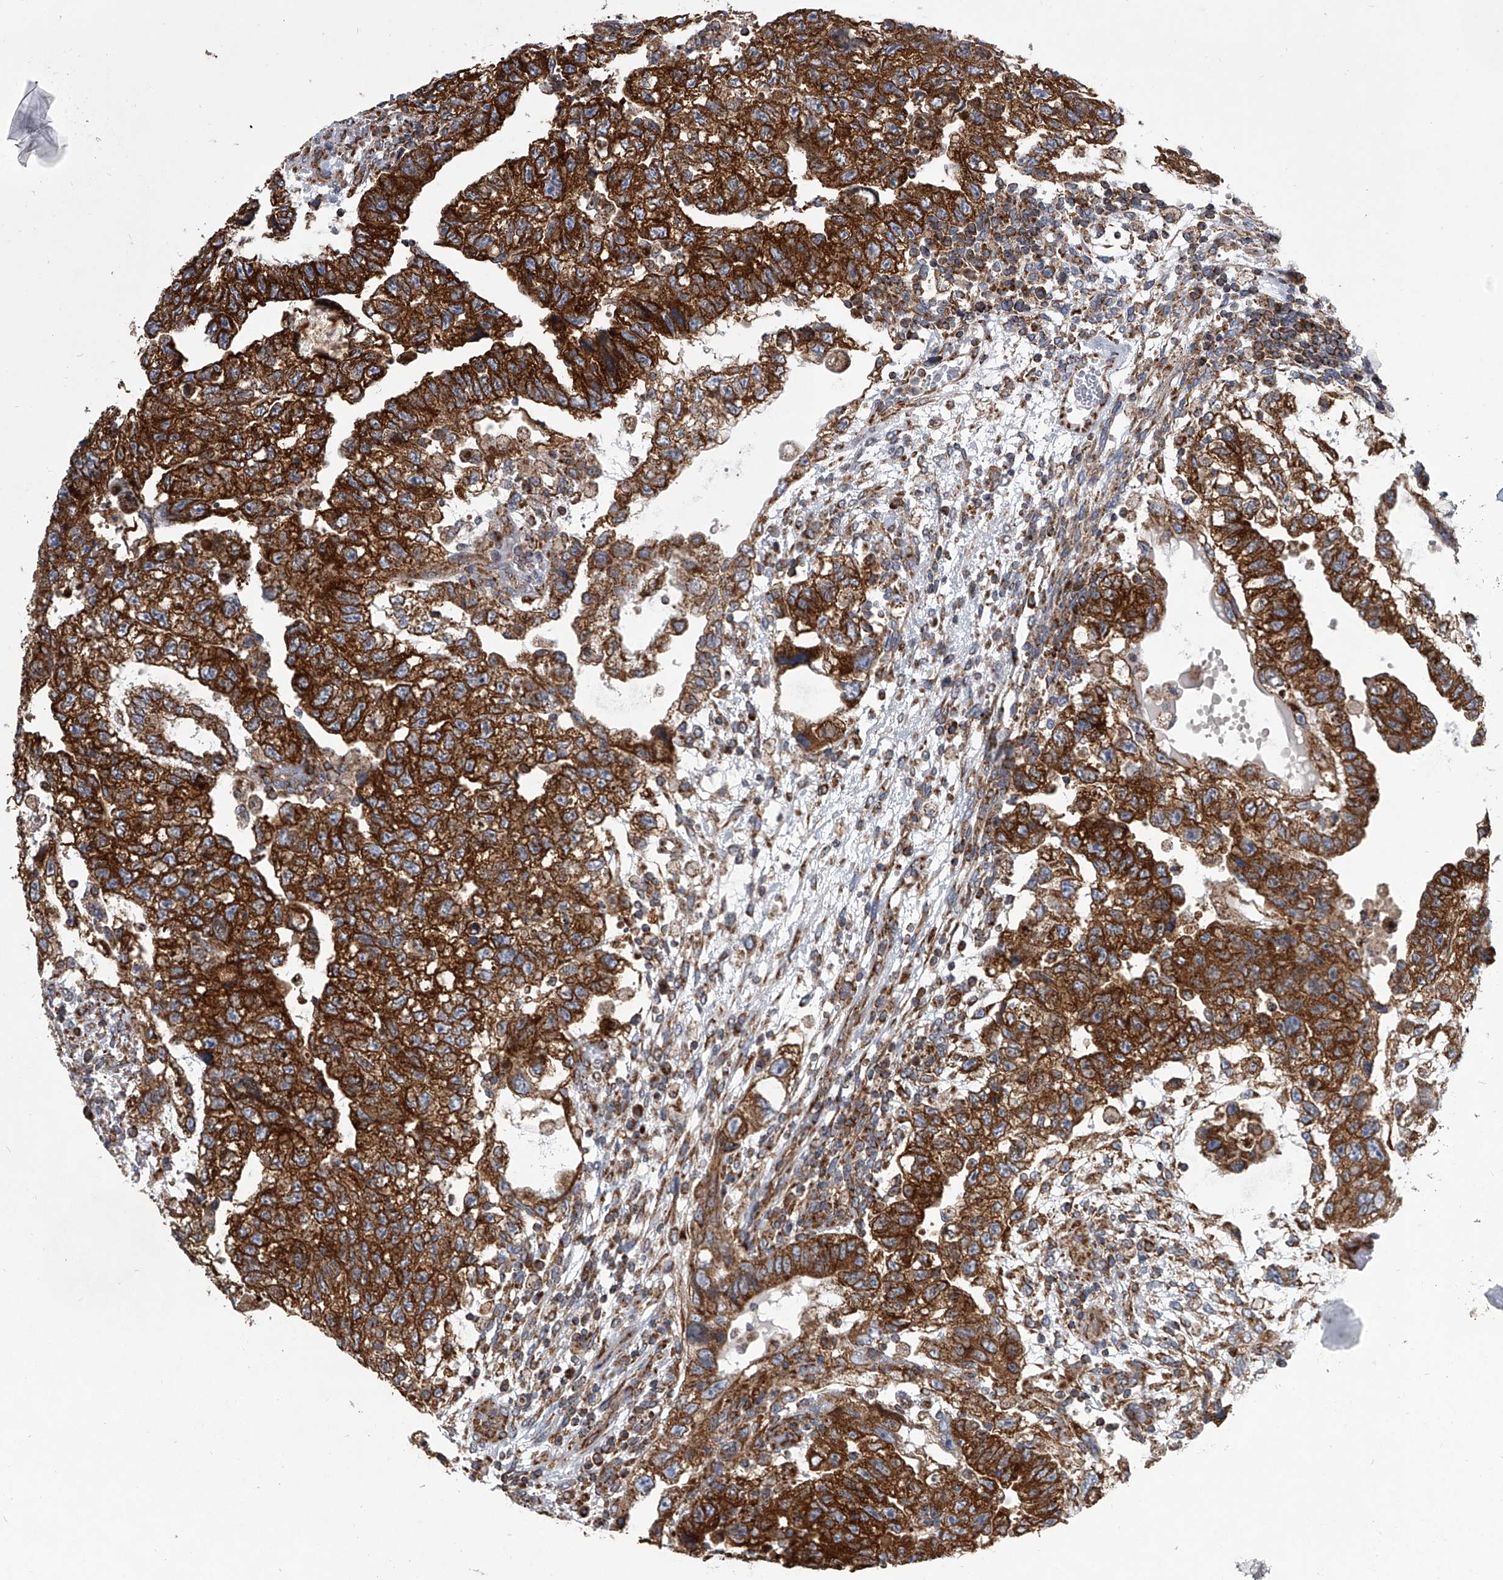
{"staining": {"intensity": "strong", "quantity": ">75%", "location": "cytoplasmic/membranous"}, "tissue": "testis cancer", "cell_type": "Tumor cells", "image_type": "cancer", "snomed": [{"axis": "morphology", "description": "Carcinoma, Embryonal, NOS"}, {"axis": "topography", "description": "Testis"}], "caption": "This is a photomicrograph of IHC staining of testis embryonal carcinoma, which shows strong staining in the cytoplasmic/membranous of tumor cells.", "gene": "ZC3H15", "patient": {"sex": "male", "age": 36}}